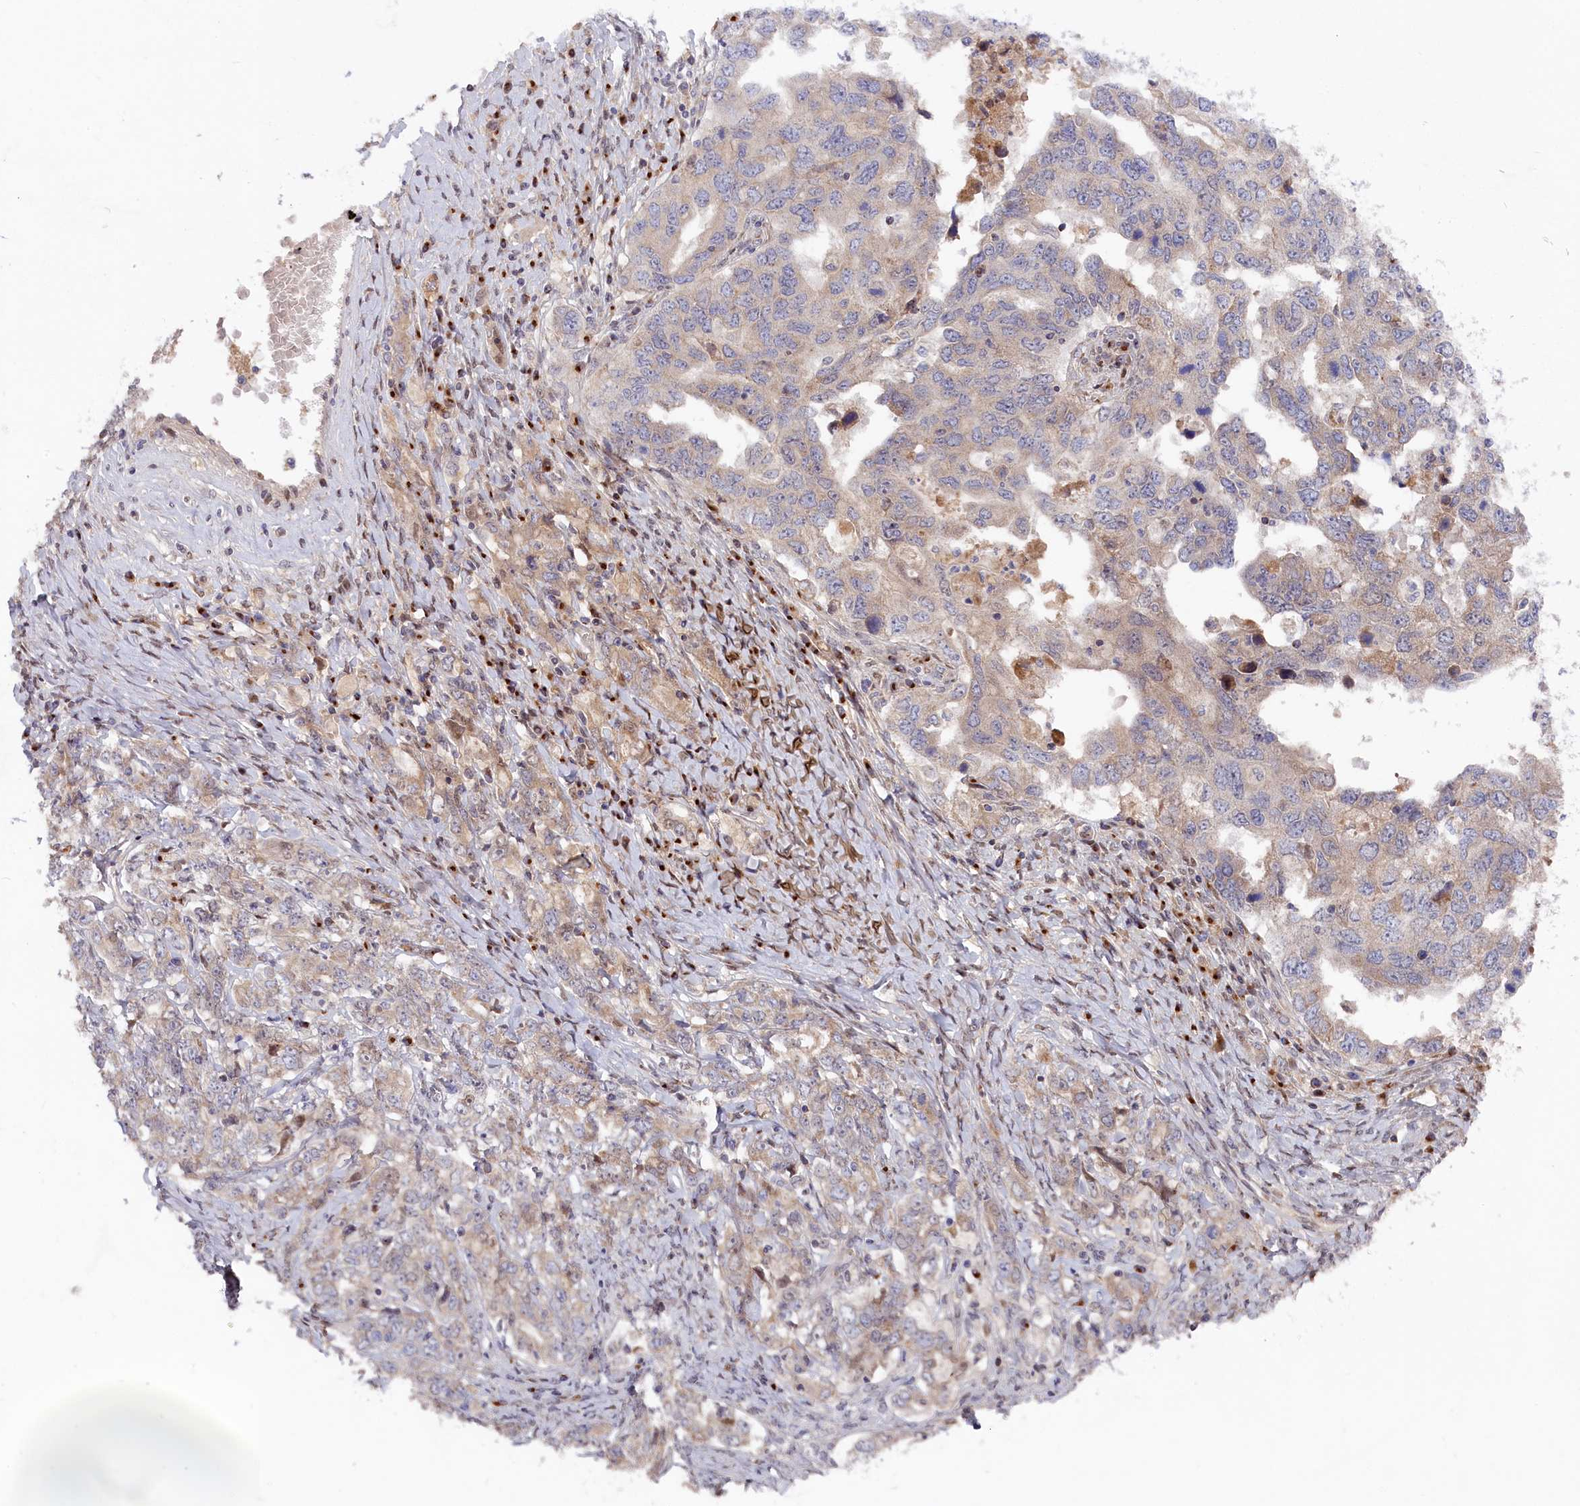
{"staining": {"intensity": "negative", "quantity": "none", "location": "none"}, "tissue": "ovarian cancer", "cell_type": "Tumor cells", "image_type": "cancer", "snomed": [{"axis": "morphology", "description": "Carcinoma, endometroid"}, {"axis": "topography", "description": "Ovary"}], "caption": "Immunohistochemistry histopathology image of human ovarian endometroid carcinoma stained for a protein (brown), which displays no expression in tumor cells.", "gene": "CHST12", "patient": {"sex": "female", "age": 62}}